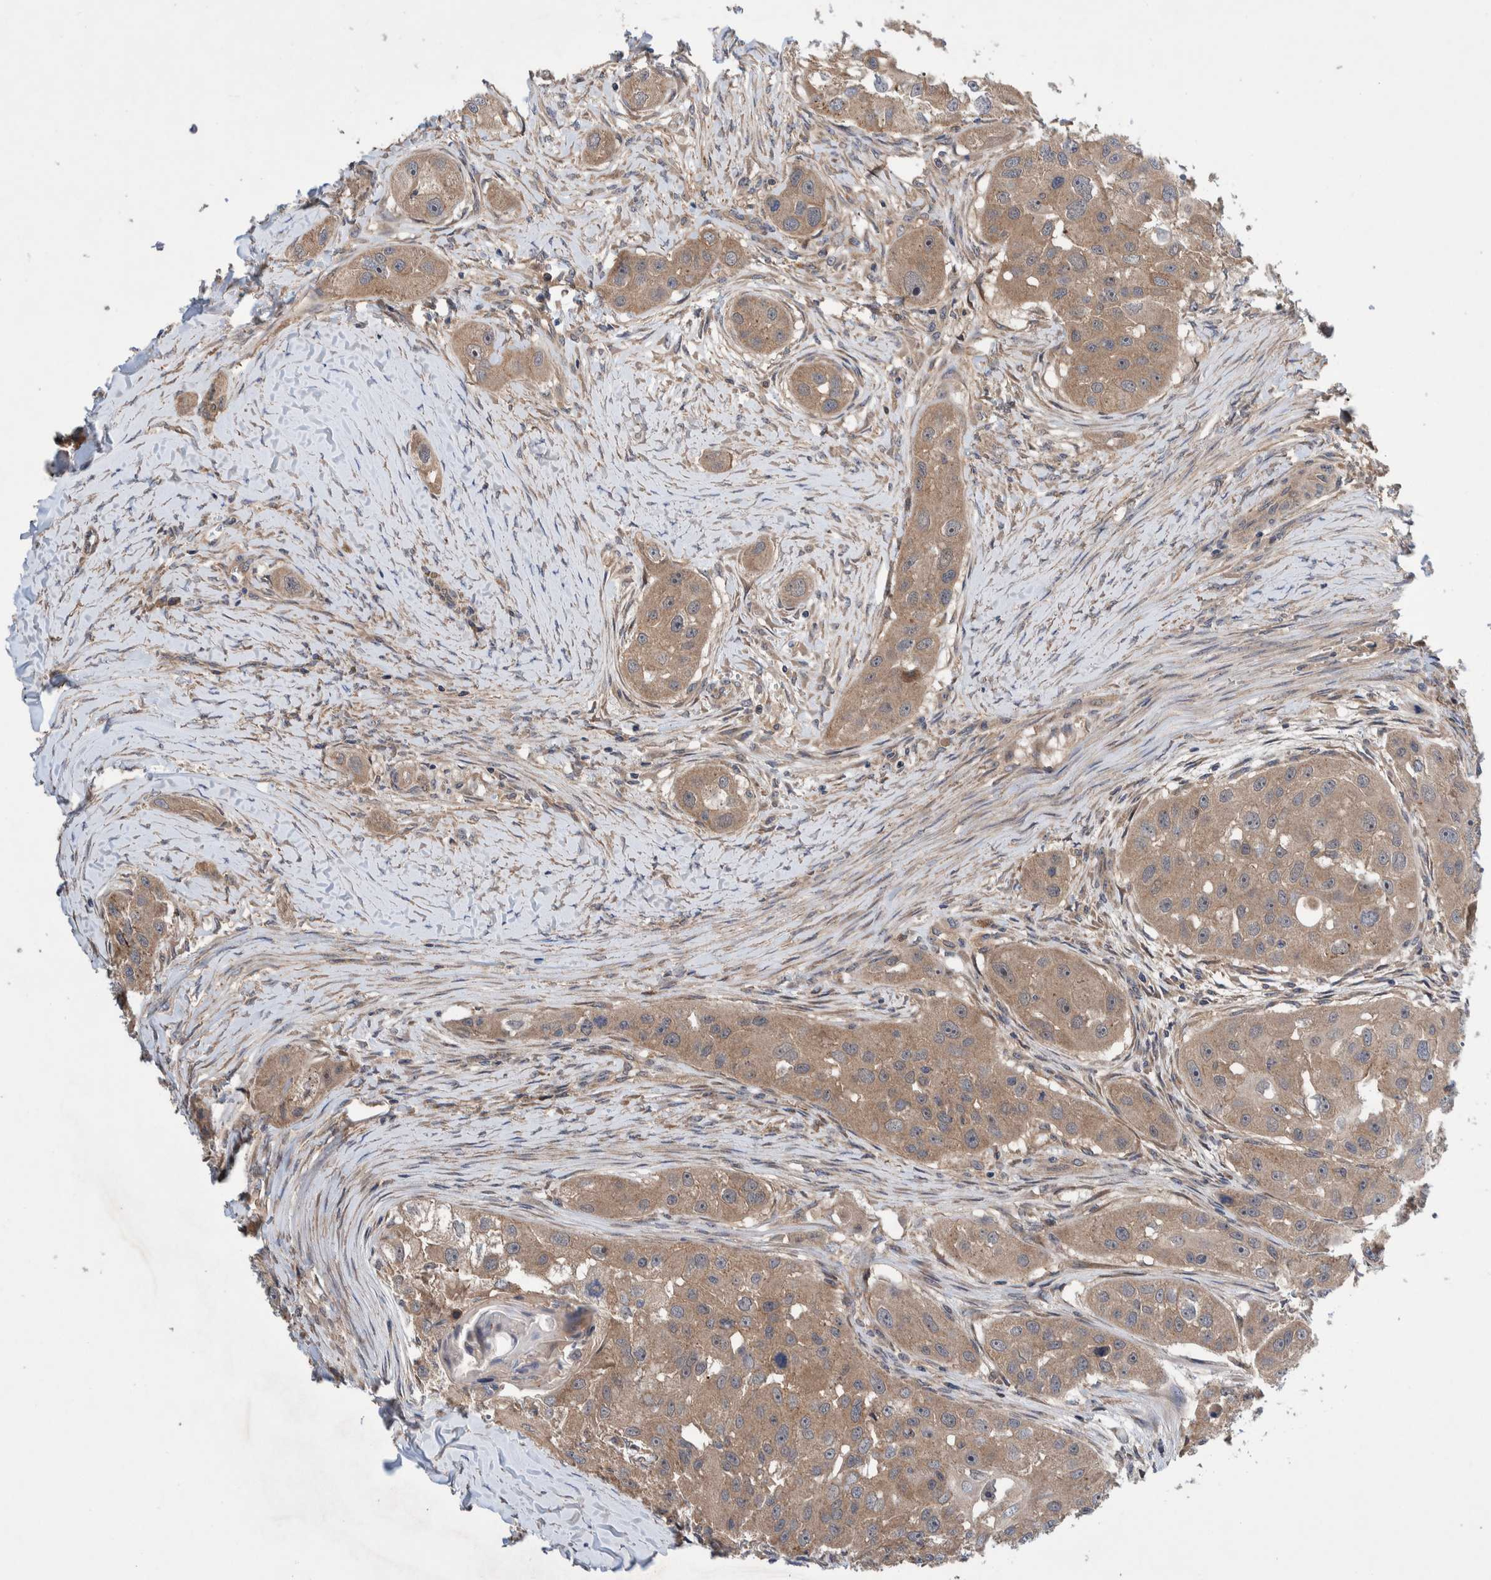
{"staining": {"intensity": "weak", "quantity": ">75%", "location": "cytoplasmic/membranous"}, "tissue": "head and neck cancer", "cell_type": "Tumor cells", "image_type": "cancer", "snomed": [{"axis": "morphology", "description": "Normal tissue, NOS"}, {"axis": "morphology", "description": "Squamous cell carcinoma, NOS"}, {"axis": "topography", "description": "Skeletal muscle"}, {"axis": "topography", "description": "Head-Neck"}], "caption": "Weak cytoplasmic/membranous staining for a protein is appreciated in approximately >75% of tumor cells of head and neck squamous cell carcinoma using immunohistochemistry (IHC).", "gene": "PIK3R6", "patient": {"sex": "male", "age": 51}}